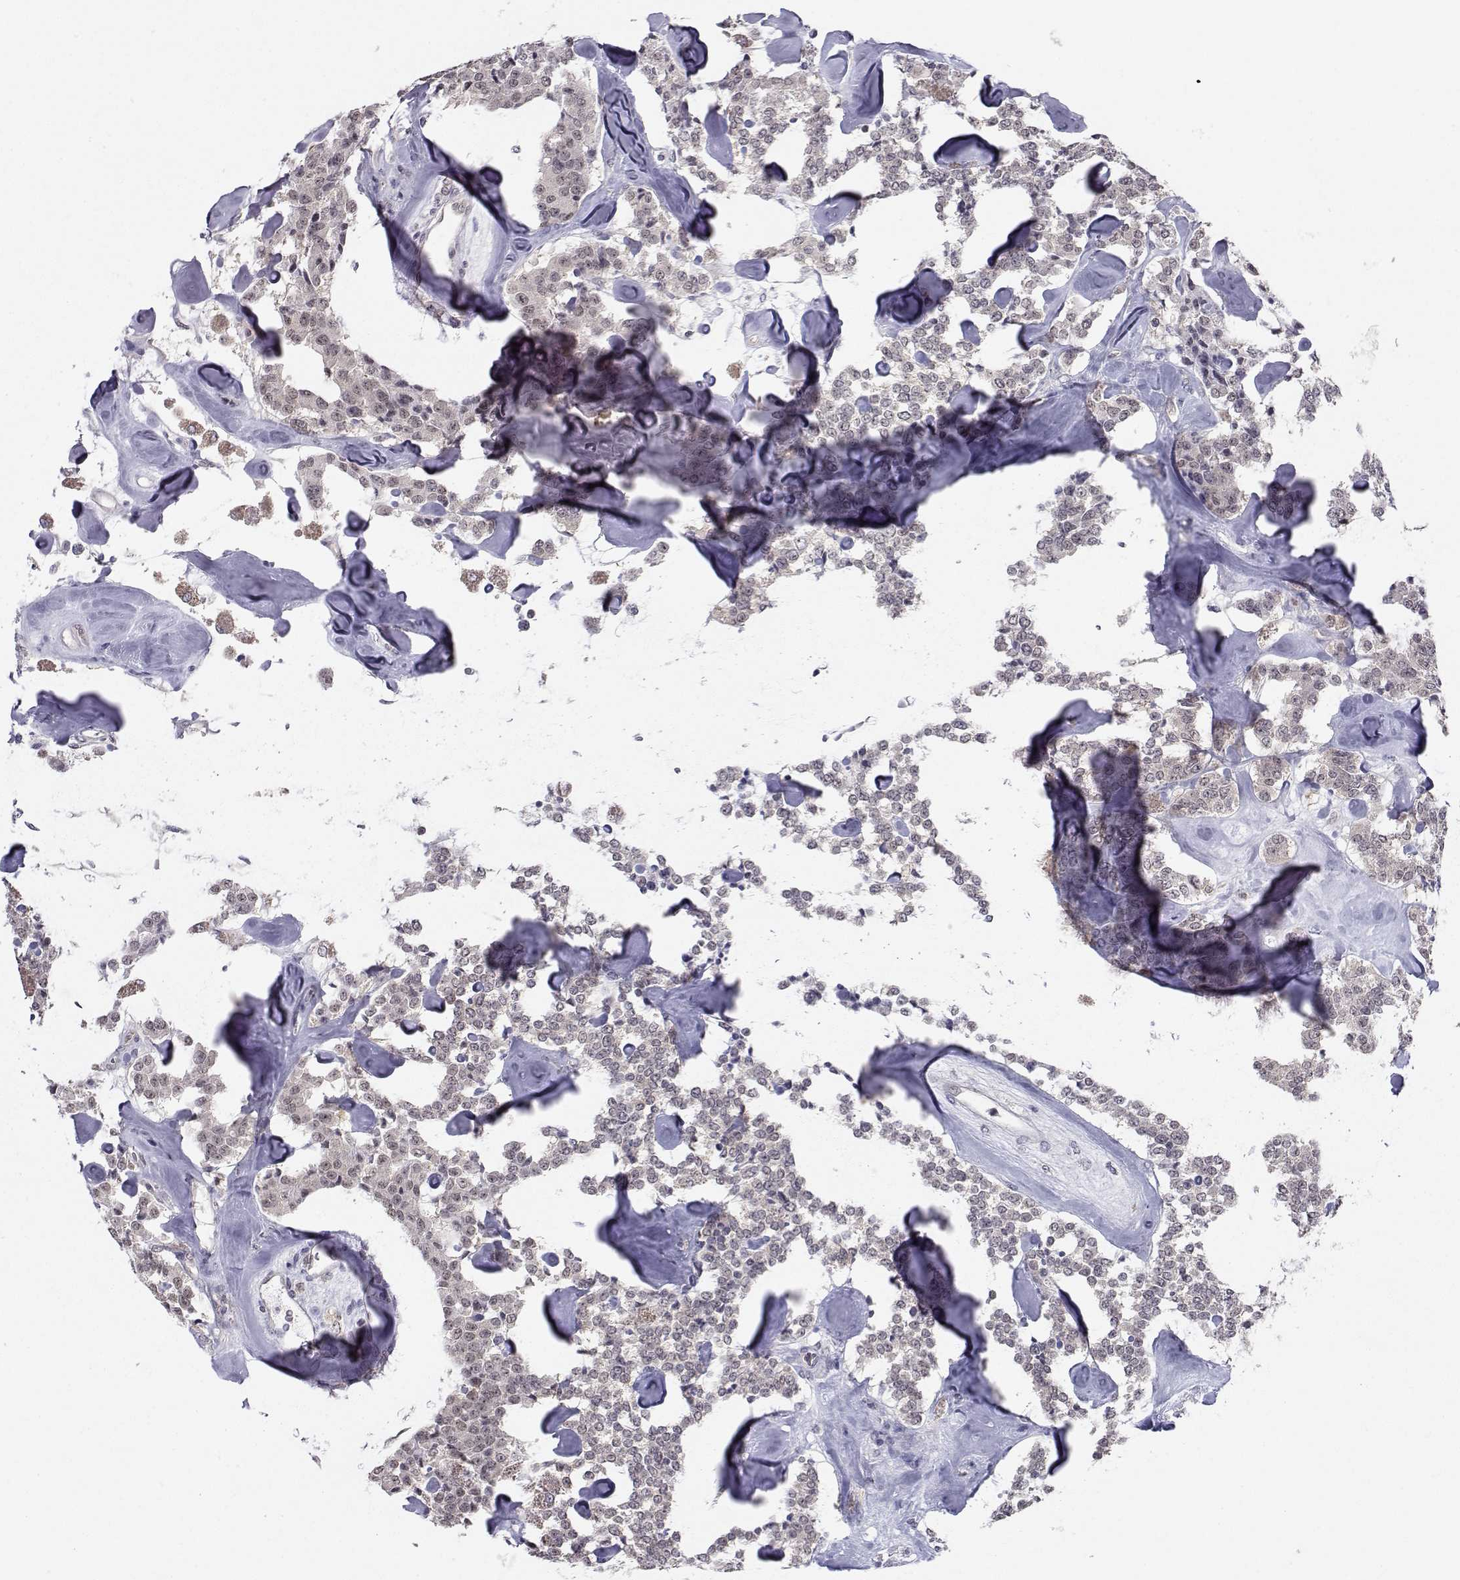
{"staining": {"intensity": "negative", "quantity": "none", "location": "none"}, "tissue": "carcinoid", "cell_type": "Tumor cells", "image_type": "cancer", "snomed": [{"axis": "morphology", "description": "Carcinoid, malignant, NOS"}, {"axis": "topography", "description": "Pancreas"}], "caption": "Tumor cells are negative for protein expression in human carcinoid. (DAB (3,3'-diaminobenzidine) immunohistochemistry (IHC) visualized using brightfield microscopy, high magnification).", "gene": "KIF13B", "patient": {"sex": "male", "age": 41}}